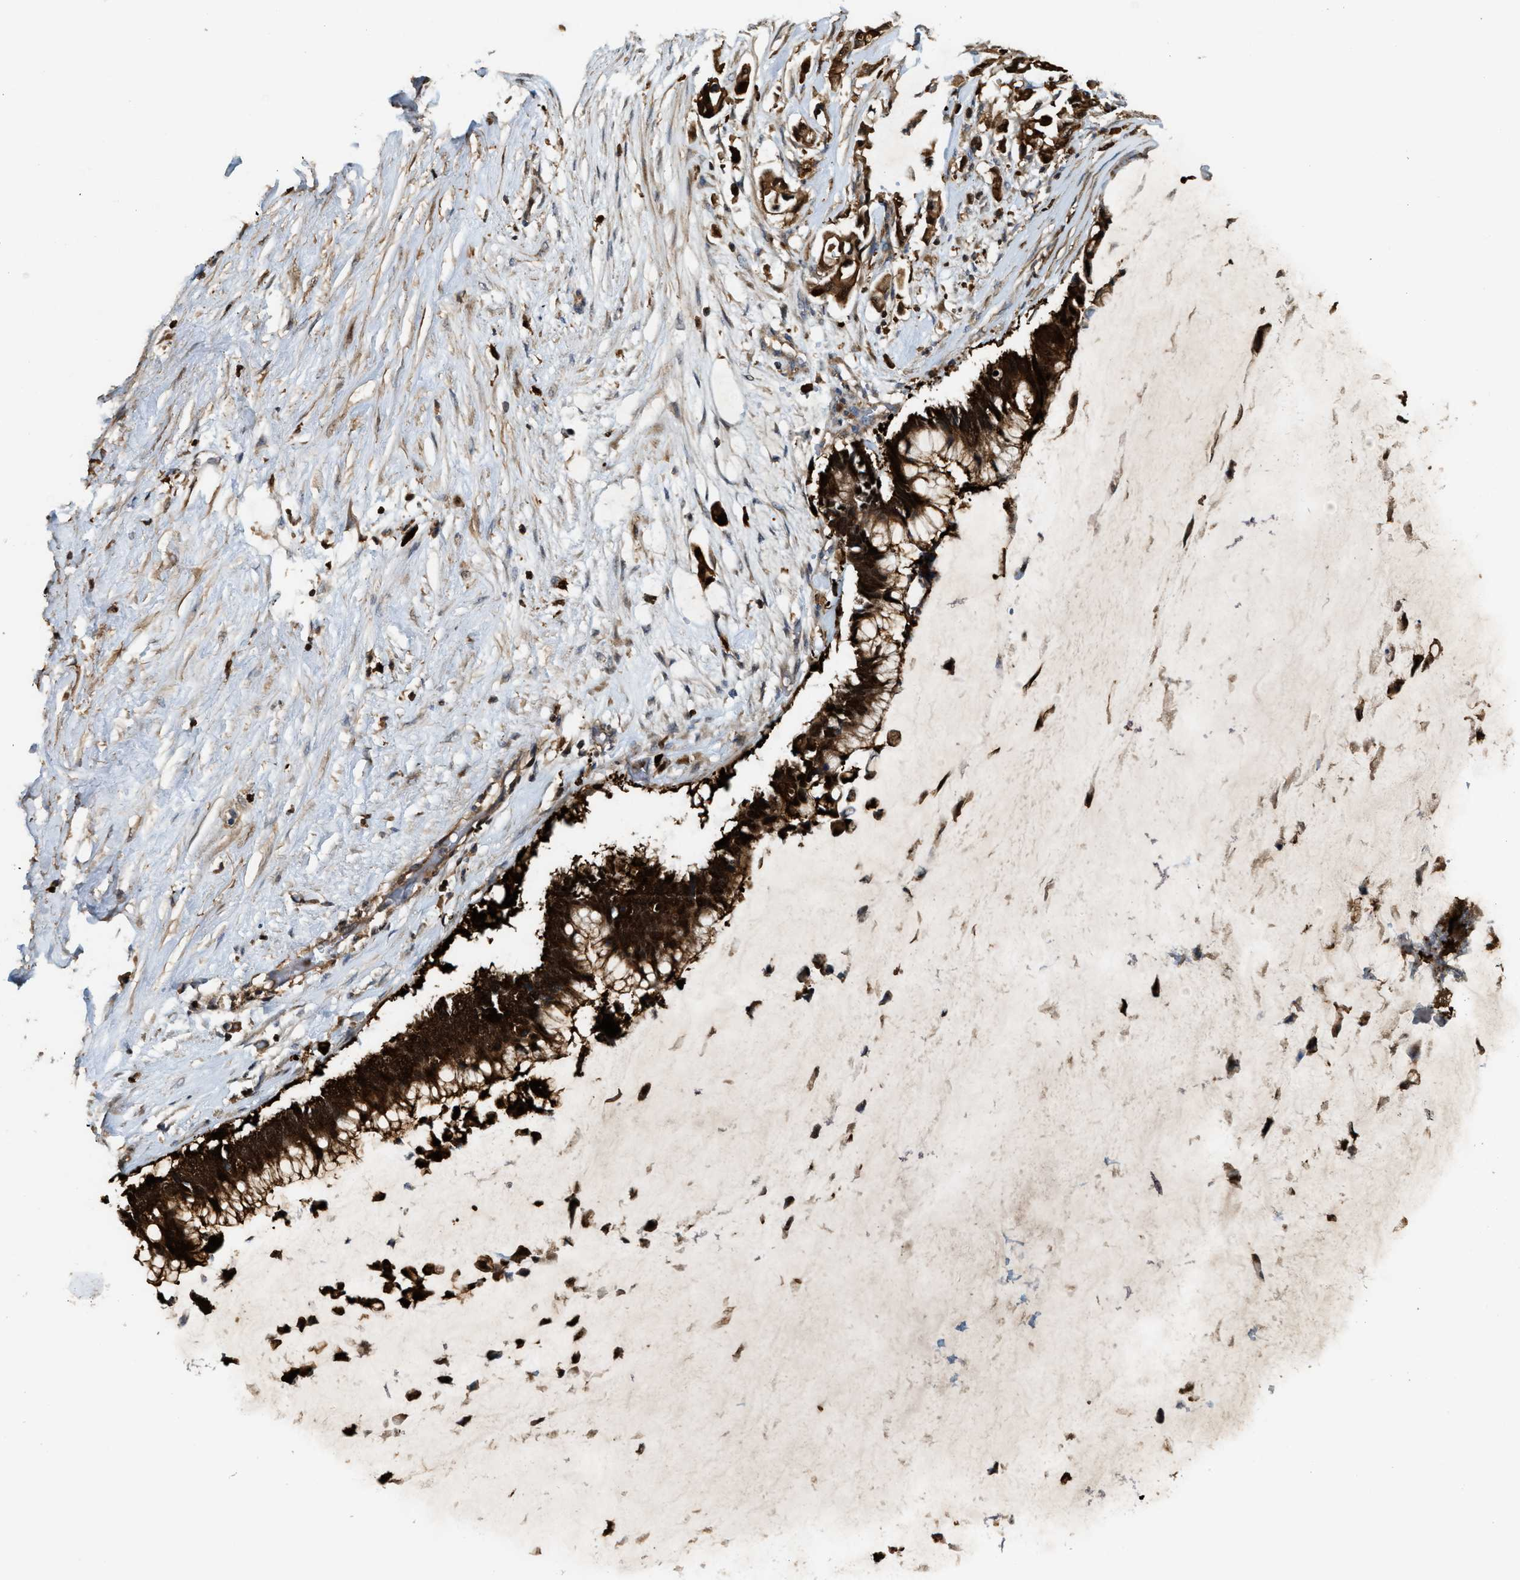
{"staining": {"intensity": "strong", "quantity": ">75%", "location": "cytoplasmic/membranous"}, "tissue": "pancreatic cancer", "cell_type": "Tumor cells", "image_type": "cancer", "snomed": [{"axis": "morphology", "description": "Adenocarcinoma, NOS"}, {"axis": "topography", "description": "Pancreas"}], "caption": "Pancreatic cancer (adenocarcinoma) stained with IHC demonstrates strong cytoplasmic/membranous expression in about >75% of tumor cells. (Brightfield microscopy of DAB IHC at high magnification).", "gene": "SERPINB5", "patient": {"sex": "male", "age": 41}}